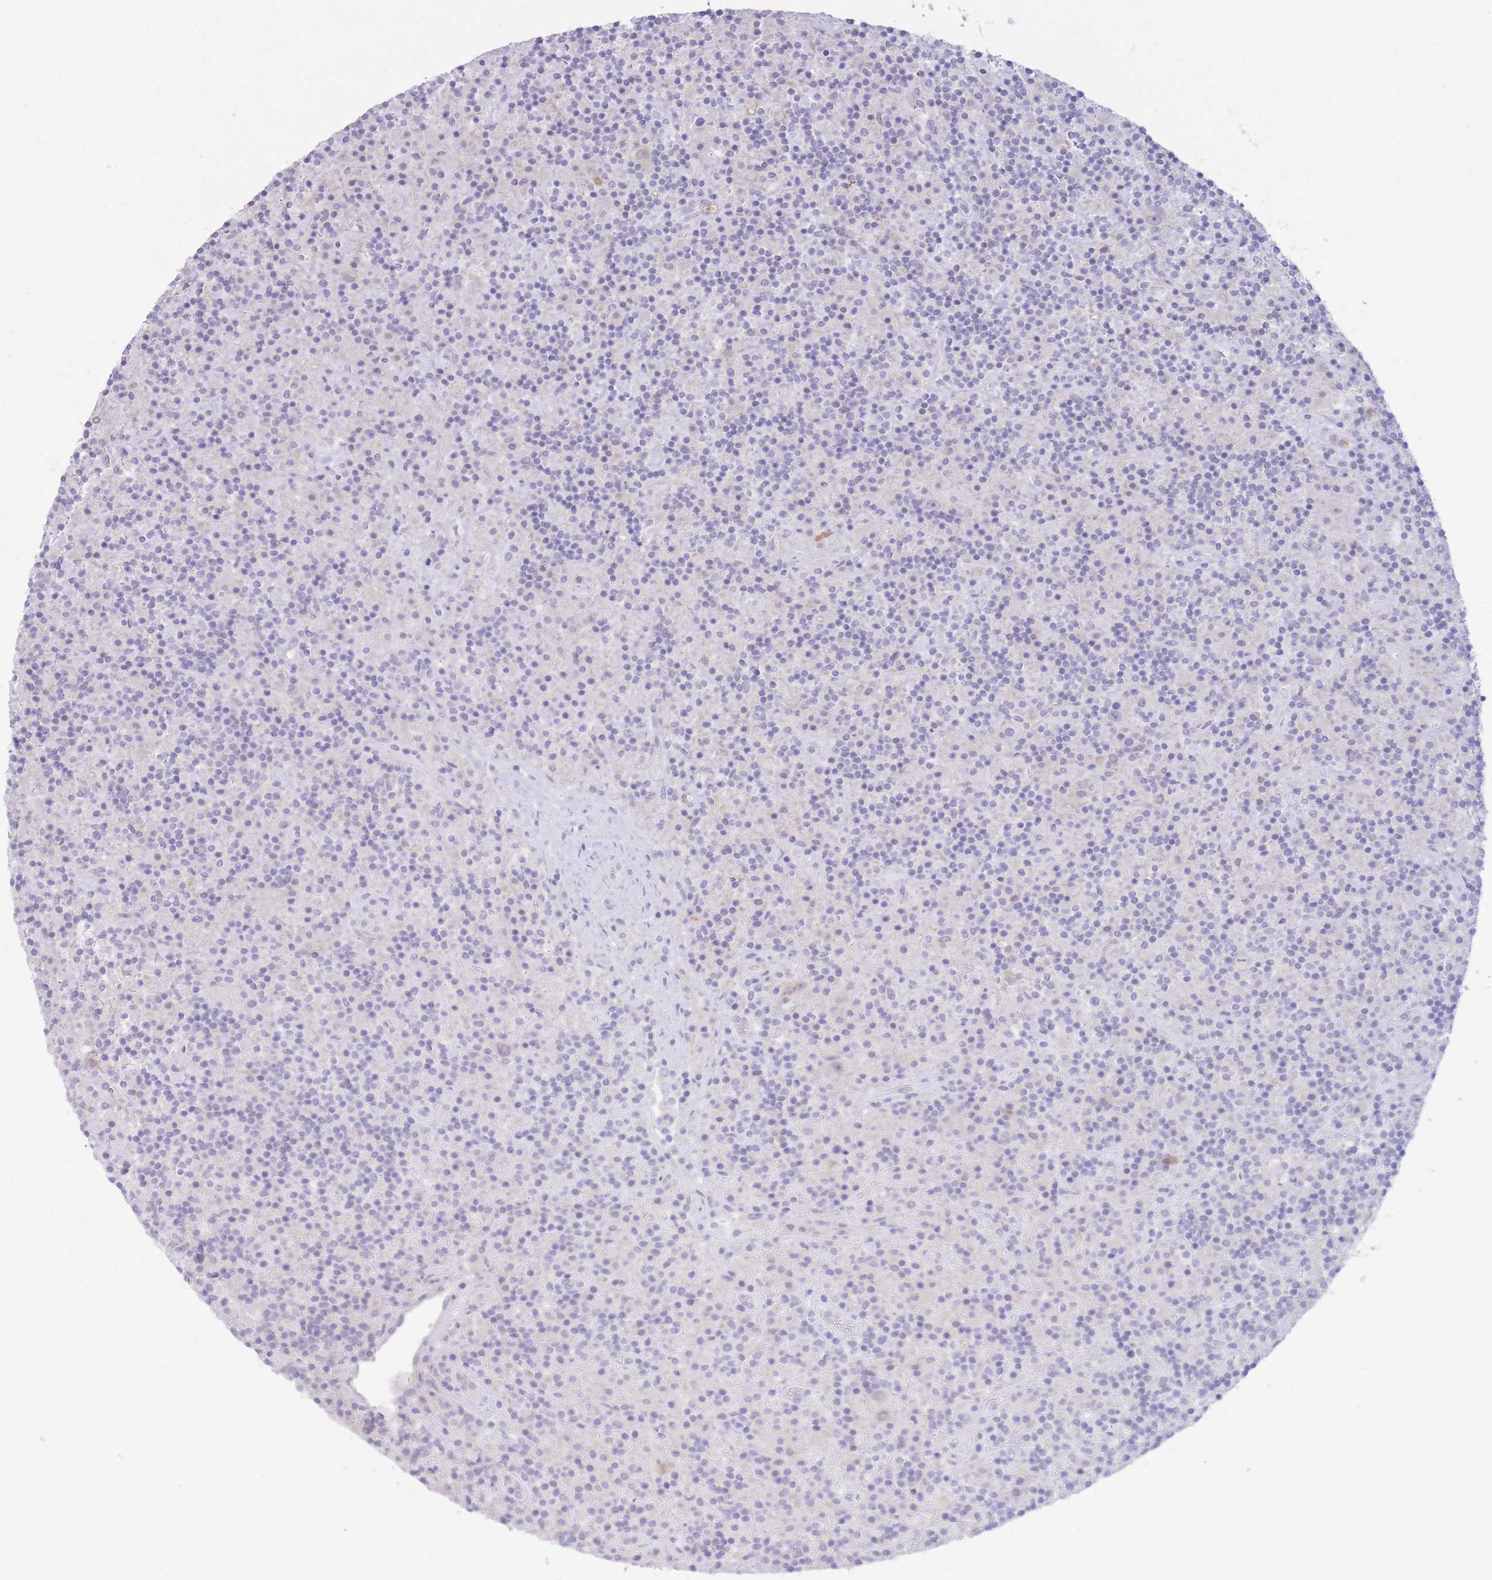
{"staining": {"intensity": "negative", "quantity": "none", "location": "none"}, "tissue": "lymphoma", "cell_type": "Tumor cells", "image_type": "cancer", "snomed": [{"axis": "morphology", "description": "Hodgkin's disease, NOS"}, {"axis": "topography", "description": "Lymph node"}], "caption": "An image of Hodgkin's disease stained for a protein demonstrates no brown staining in tumor cells. (DAB (3,3'-diaminobenzidine) immunohistochemistry (IHC) with hematoxylin counter stain).", "gene": "LCLAT1", "patient": {"sex": "male", "age": 70}}